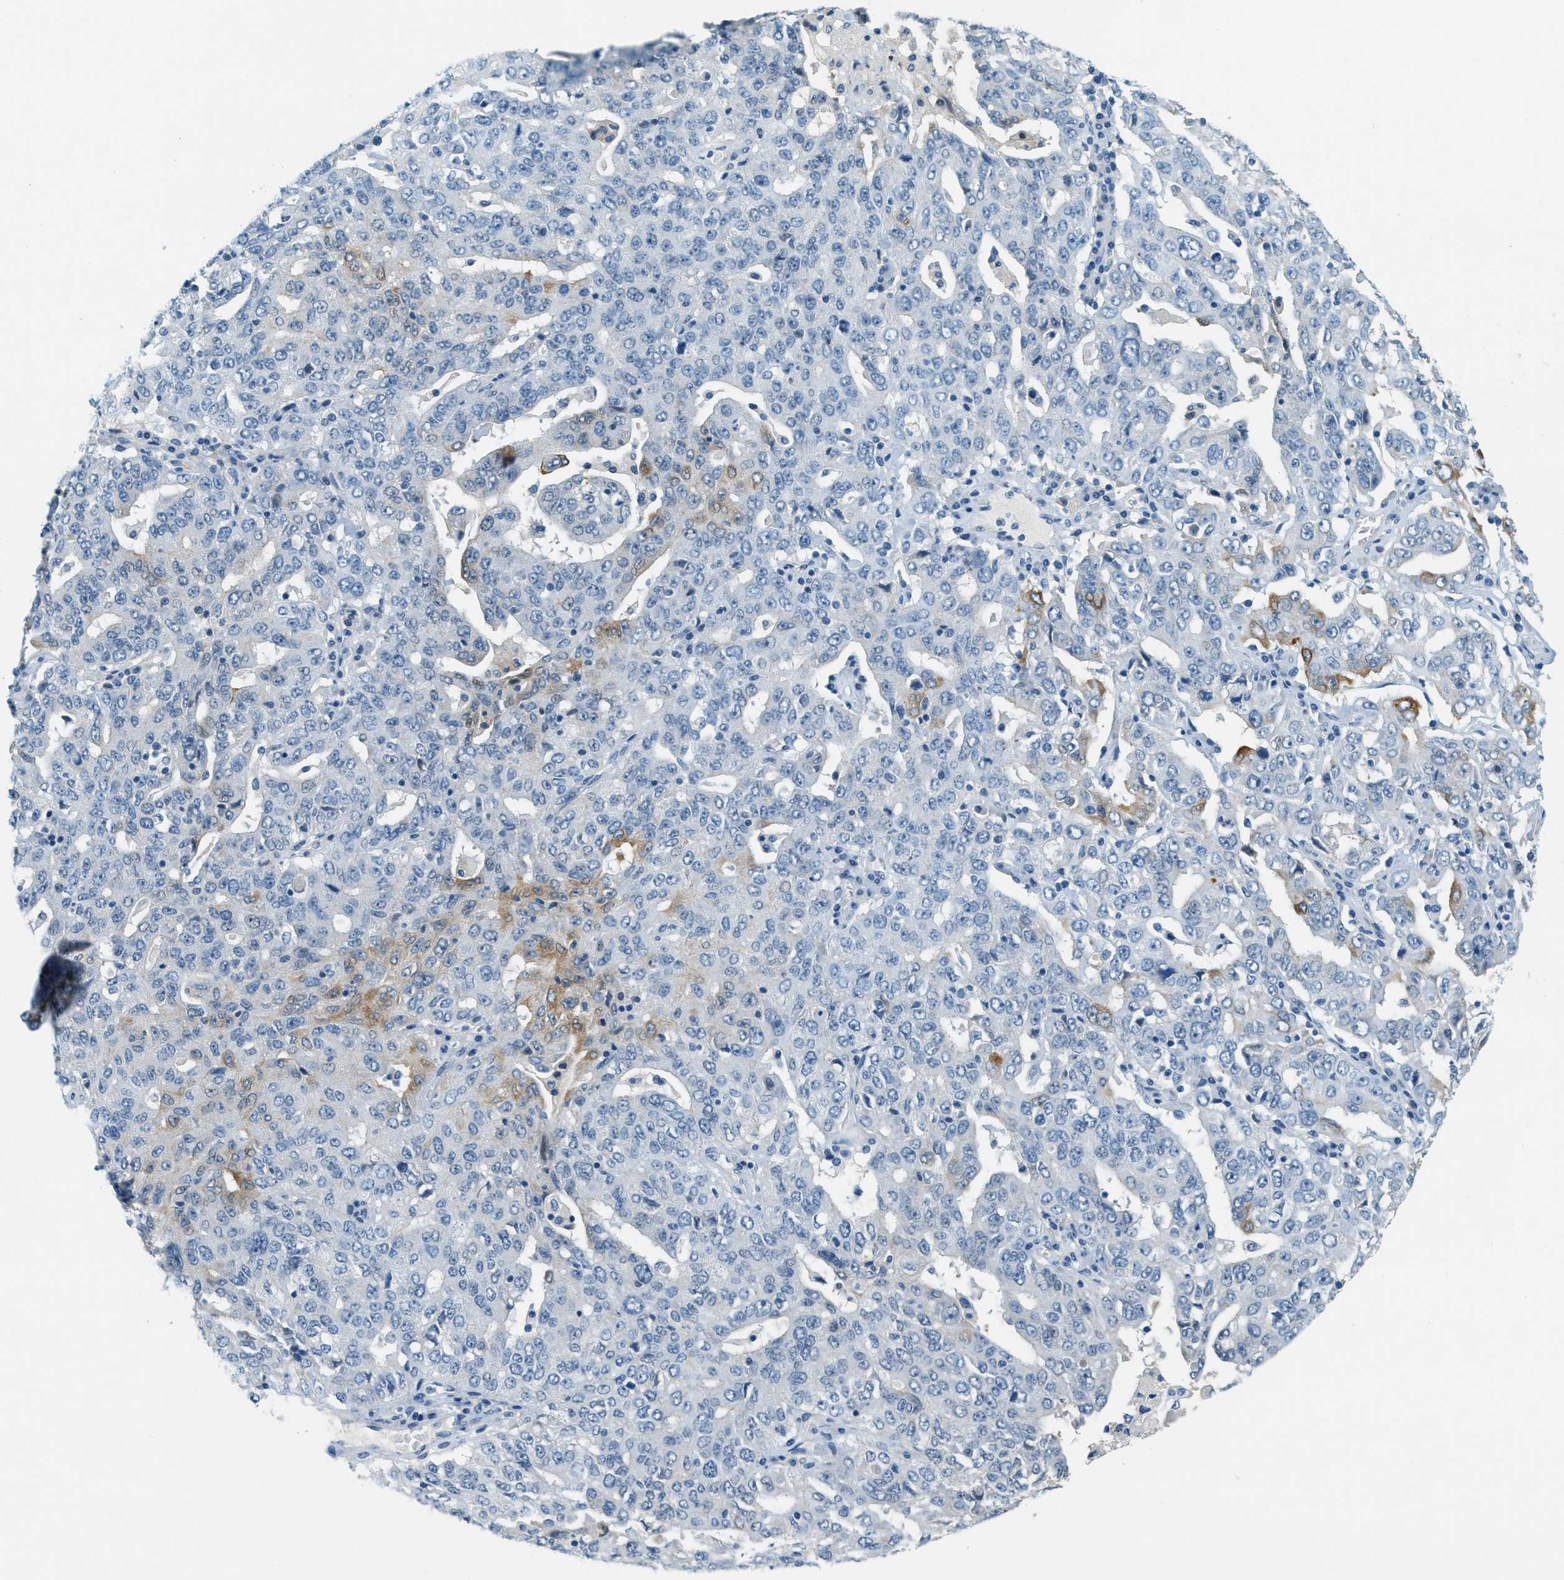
{"staining": {"intensity": "moderate", "quantity": "<25%", "location": "cytoplasmic/membranous"}, "tissue": "ovarian cancer", "cell_type": "Tumor cells", "image_type": "cancer", "snomed": [{"axis": "morphology", "description": "Carcinoma, endometroid"}, {"axis": "topography", "description": "Ovary"}], "caption": "Immunohistochemistry (DAB (3,3'-diaminobenzidine)) staining of ovarian endometroid carcinoma displays moderate cytoplasmic/membranous protein expression in approximately <25% of tumor cells.", "gene": "CYP4X1", "patient": {"sex": "female", "age": 62}}